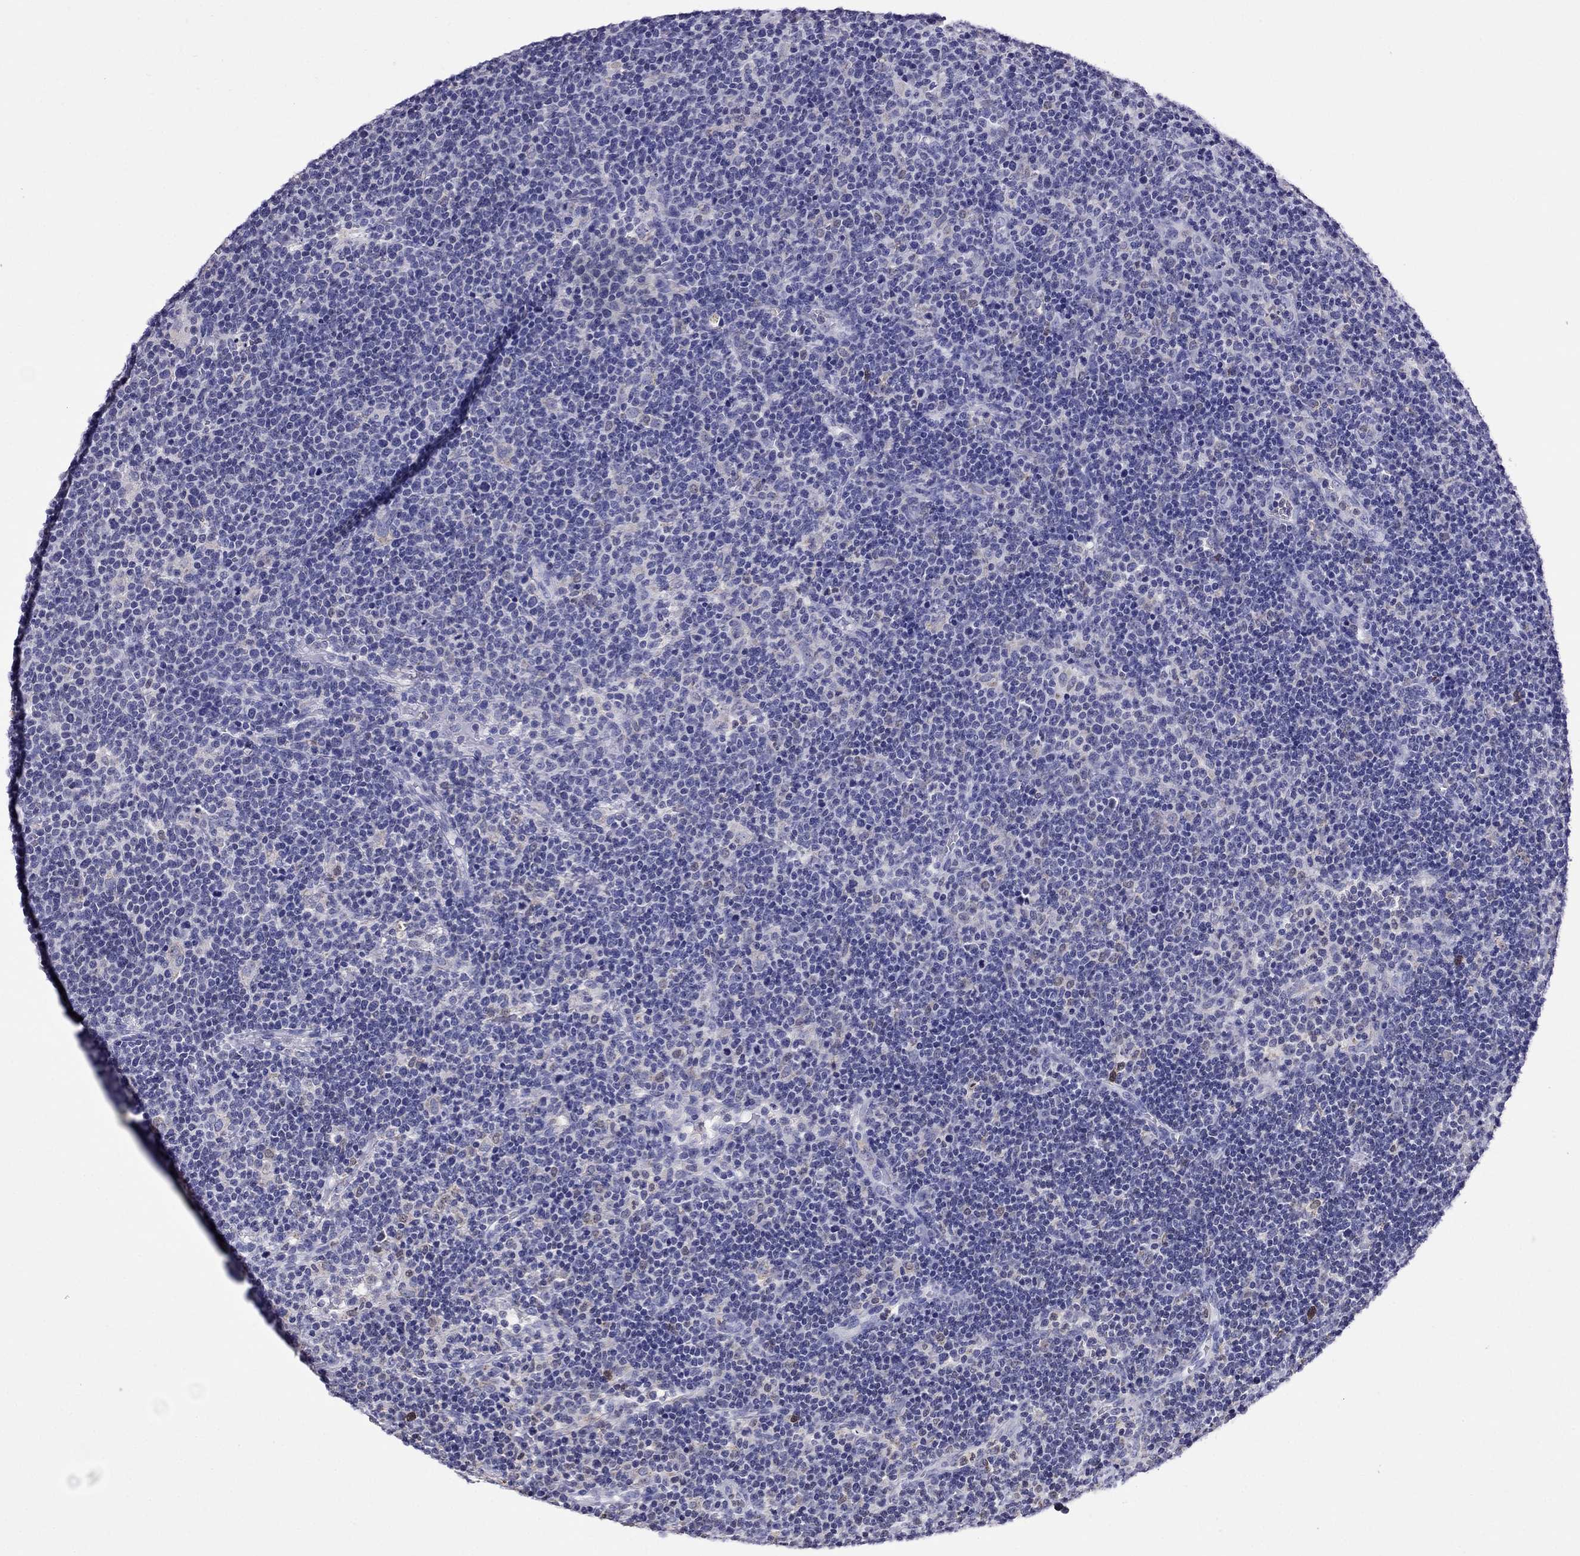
{"staining": {"intensity": "negative", "quantity": "none", "location": "none"}, "tissue": "lymphoma", "cell_type": "Tumor cells", "image_type": "cancer", "snomed": [{"axis": "morphology", "description": "Malignant lymphoma, non-Hodgkin's type, High grade"}, {"axis": "topography", "description": "Lymph node"}], "caption": "Human lymphoma stained for a protein using IHC displays no staining in tumor cells.", "gene": "SCG2", "patient": {"sex": "male", "age": 61}}